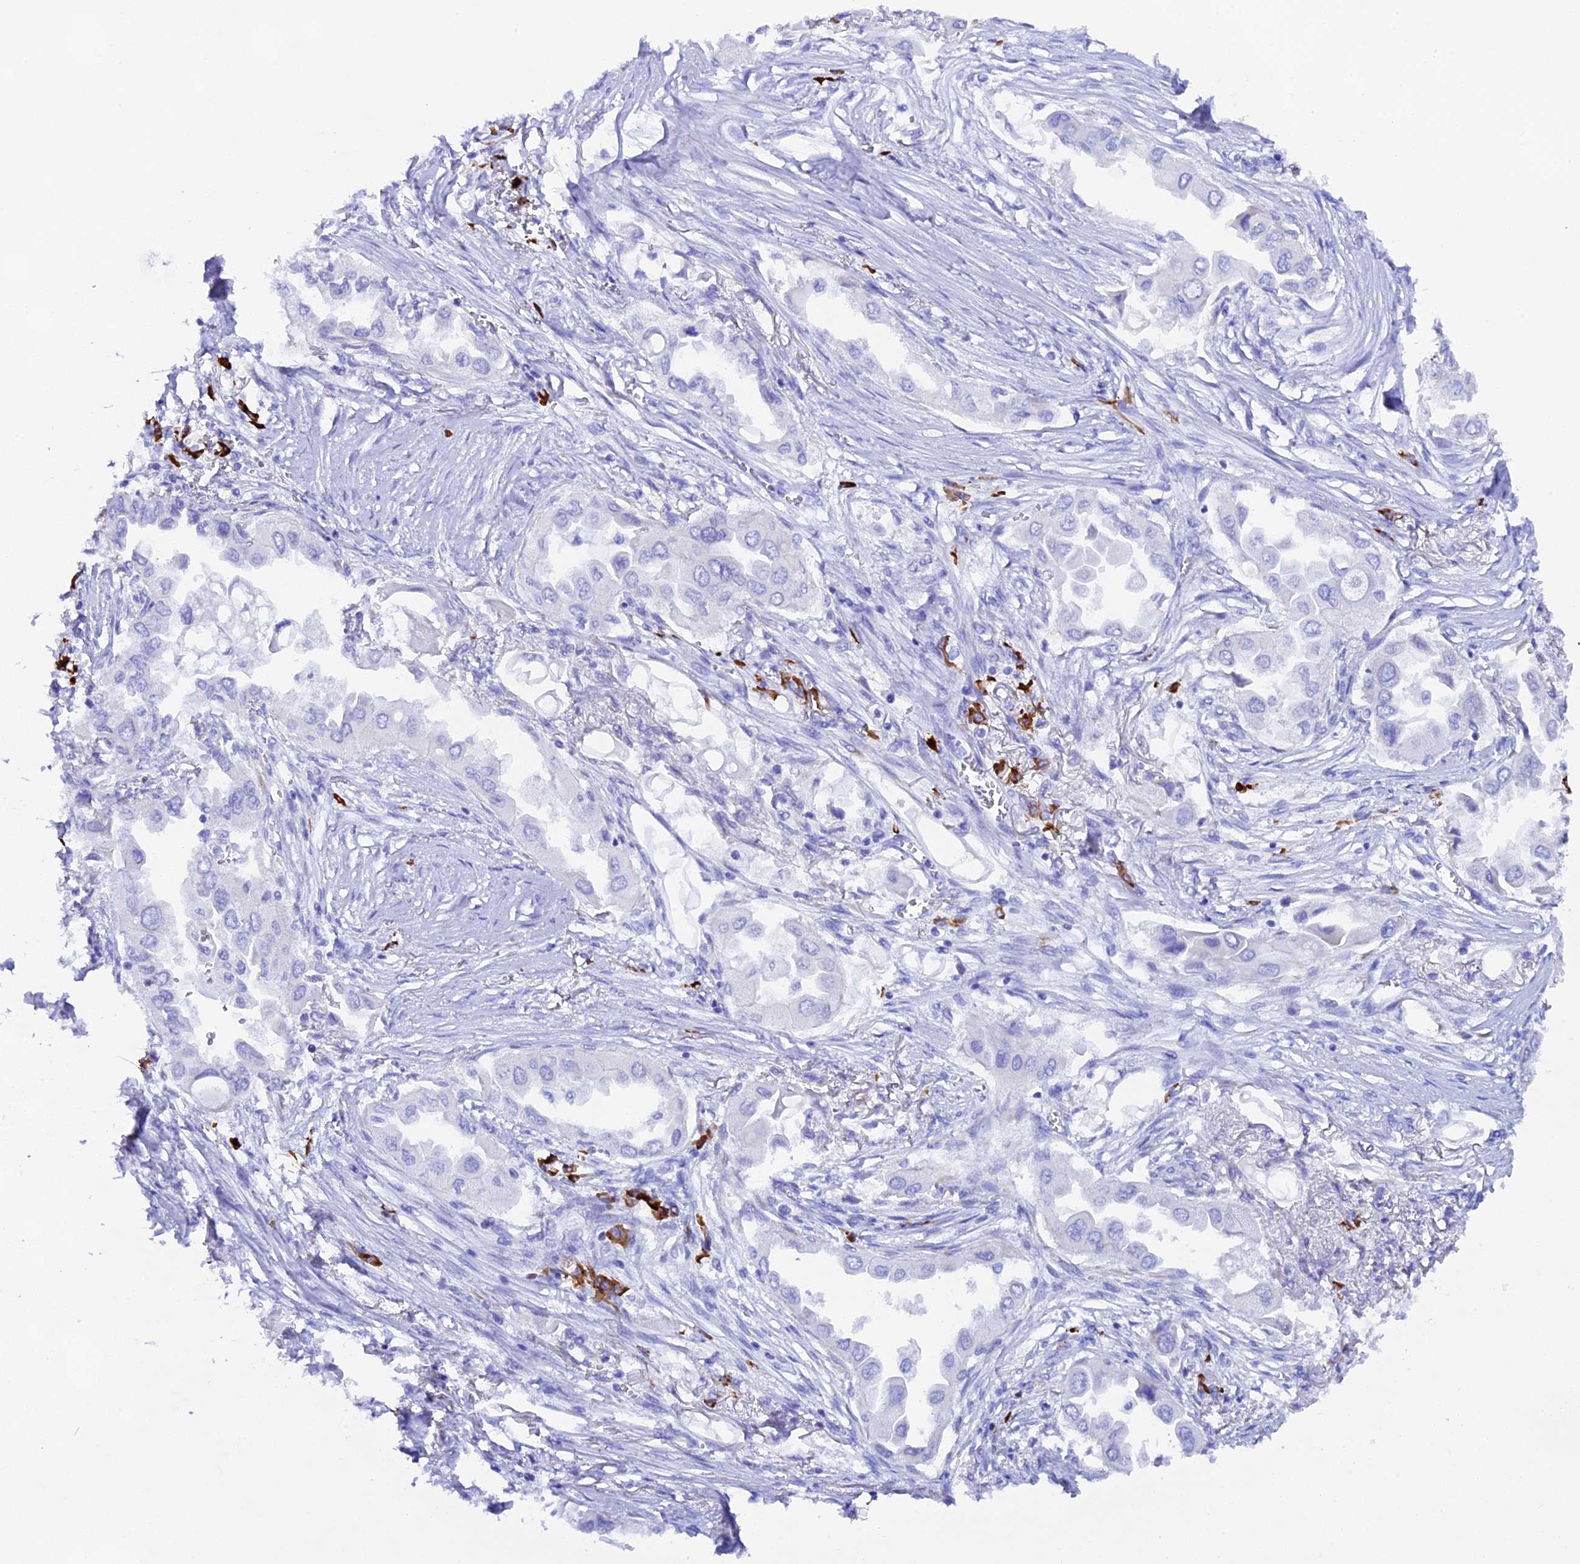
{"staining": {"intensity": "negative", "quantity": "none", "location": "none"}, "tissue": "lung cancer", "cell_type": "Tumor cells", "image_type": "cancer", "snomed": [{"axis": "morphology", "description": "Adenocarcinoma, NOS"}, {"axis": "topography", "description": "Lung"}], "caption": "The image exhibits no significant staining in tumor cells of lung adenocarcinoma. Brightfield microscopy of immunohistochemistry stained with DAB (3,3'-diaminobenzidine) (brown) and hematoxylin (blue), captured at high magnification.", "gene": "FKBP11", "patient": {"sex": "female", "age": 76}}